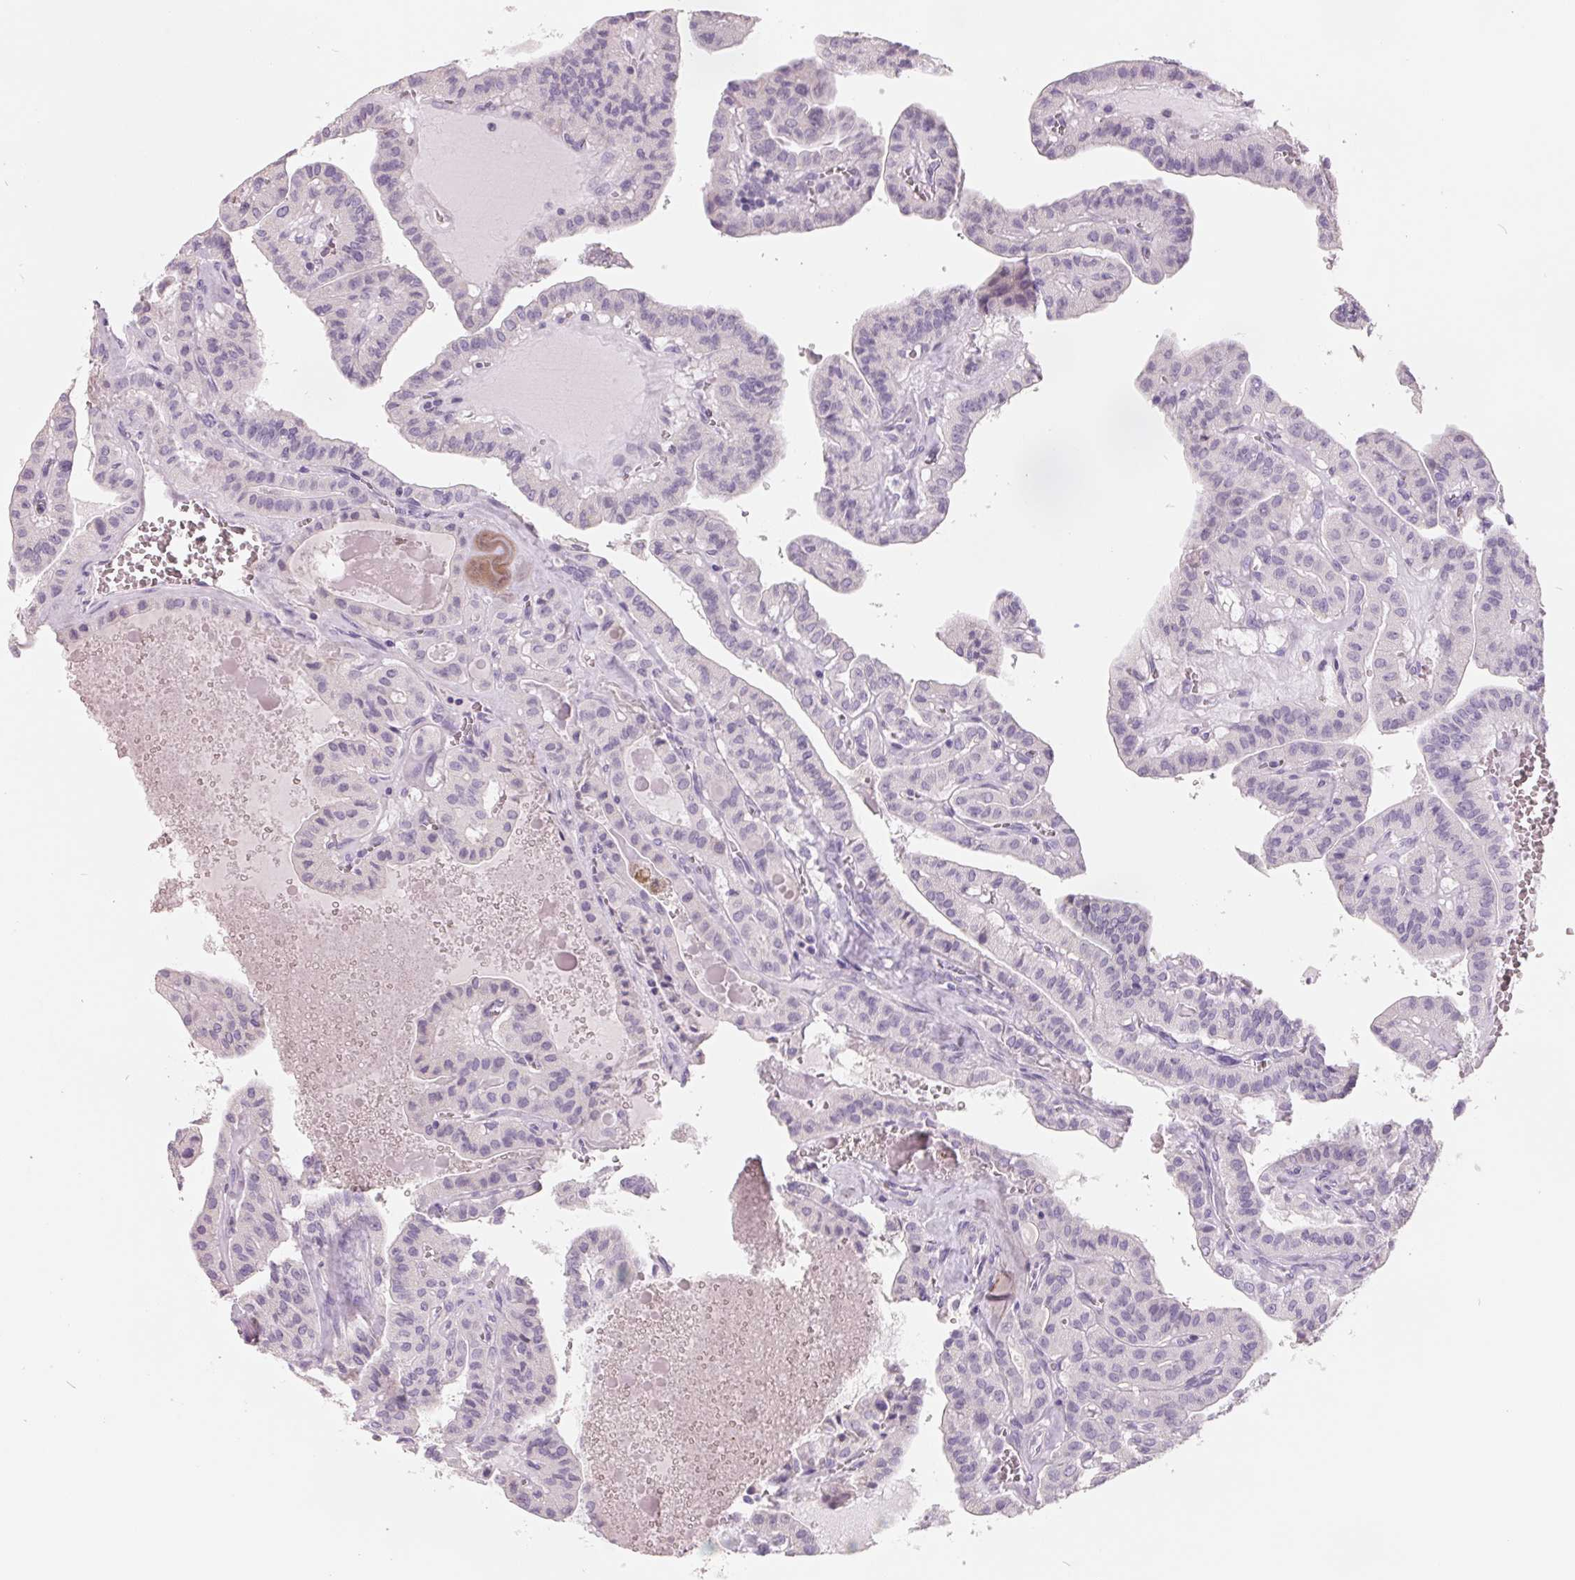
{"staining": {"intensity": "negative", "quantity": "none", "location": "none"}, "tissue": "thyroid cancer", "cell_type": "Tumor cells", "image_type": "cancer", "snomed": [{"axis": "morphology", "description": "Papillary adenocarcinoma, NOS"}, {"axis": "topography", "description": "Thyroid gland"}], "caption": "Immunohistochemistry (IHC) micrograph of neoplastic tissue: papillary adenocarcinoma (thyroid) stained with DAB shows no significant protein positivity in tumor cells.", "gene": "FTCD", "patient": {"sex": "male", "age": 52}}